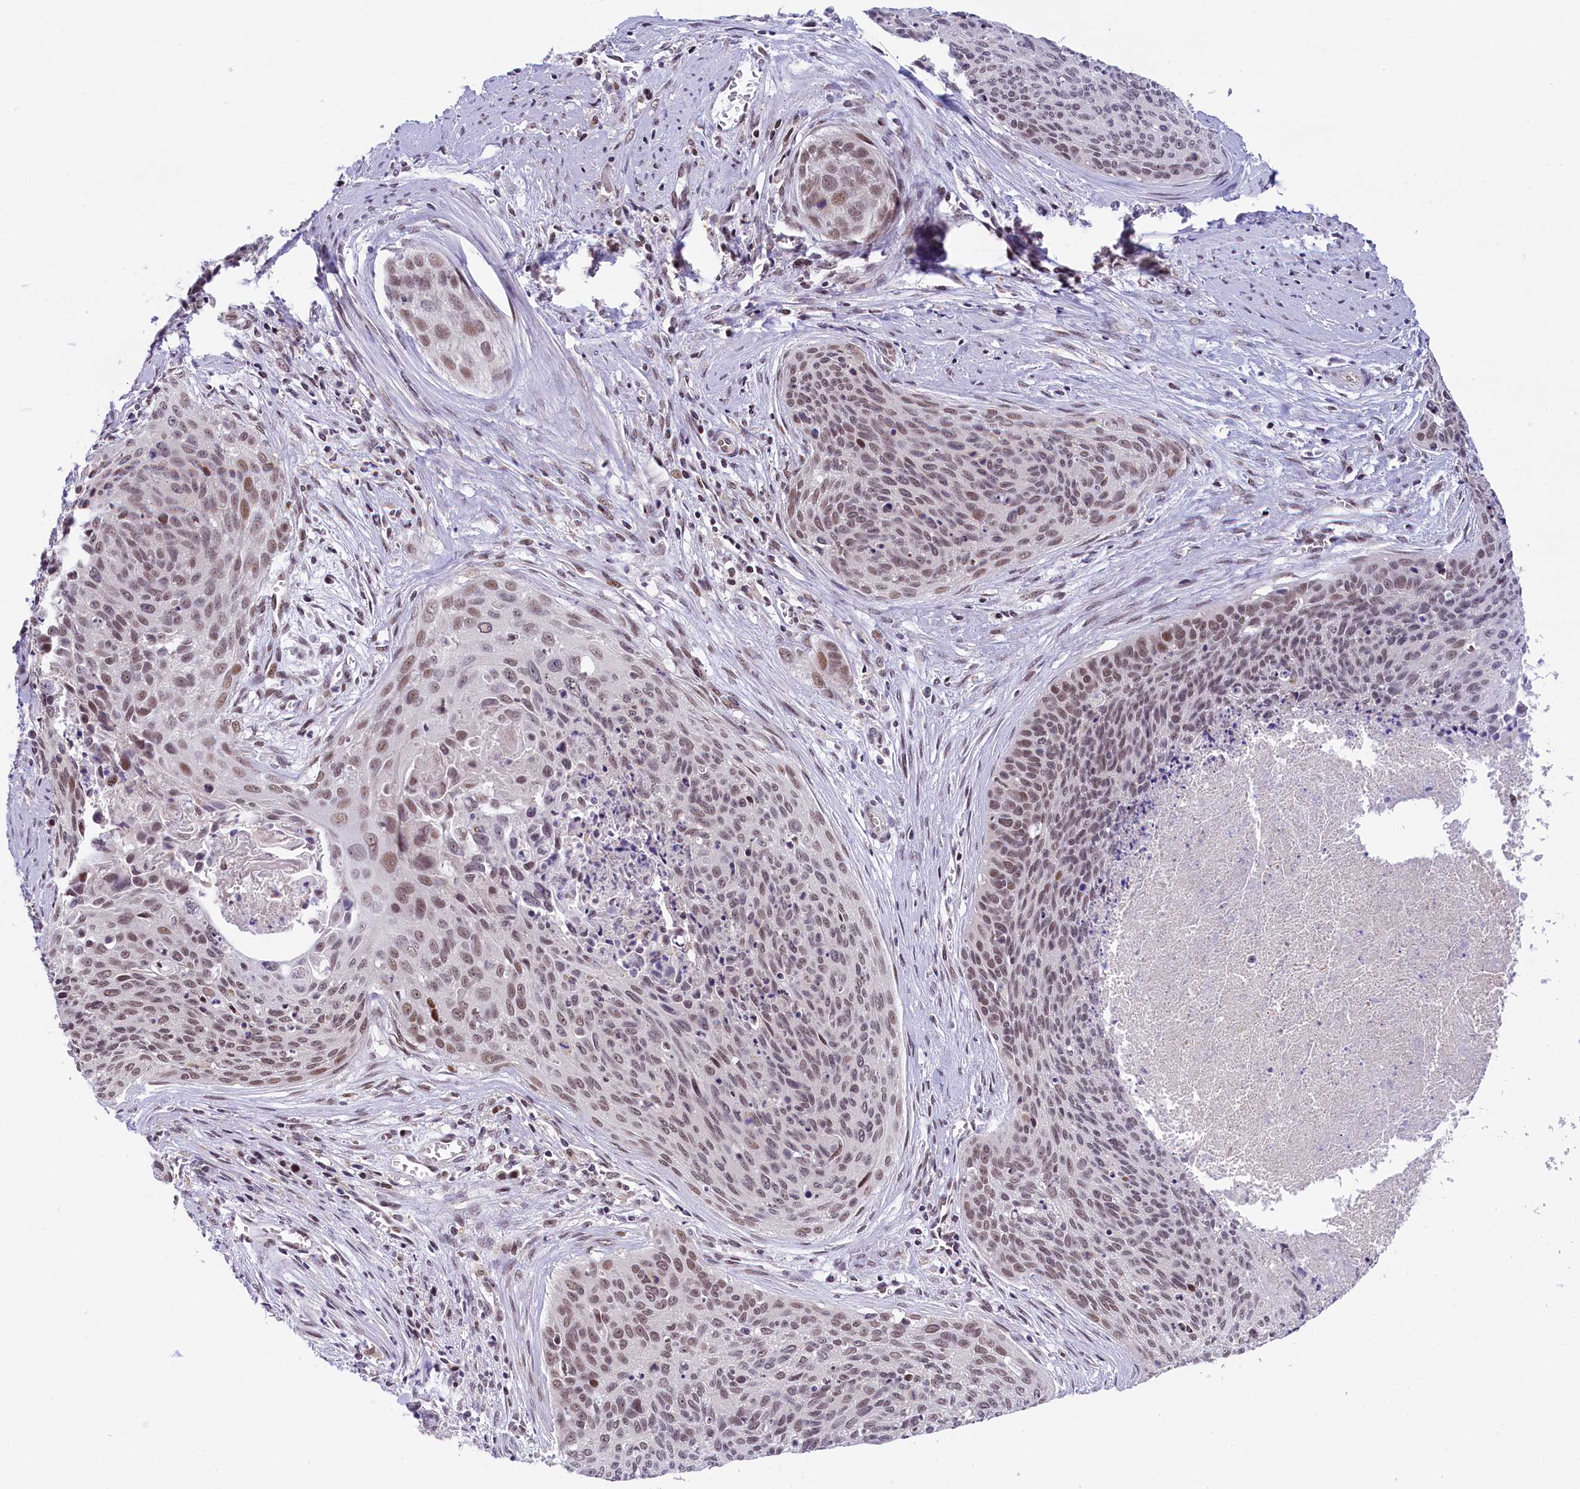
{"staining": {"intensity": "weak", "quantity": ">75%", "location": "nuclear"}, "tissue": "cervical cancer", "cell_type": "Tumor cells", "image_type": "cancer", "snomed": [{"axis": "morphology", "description": "Squamous cell carcinoma, NOS"}, {"axis": "topography", "description": "Cervix"}], "caption": "IHC staining of cervical squamous cell carcinoma, which exhibits low levels of weak nuclear expression in approximately >75% of tumor cells indicating weak nuclear protein staining. The staining was performed using DAB (3,3'-diaminobenzidine) (brown) for protein detection and nuclei were counterstained in hematoxylin (blue).", "gene": "CDYL2", "patient": {"sex": "female", "age": 55}}